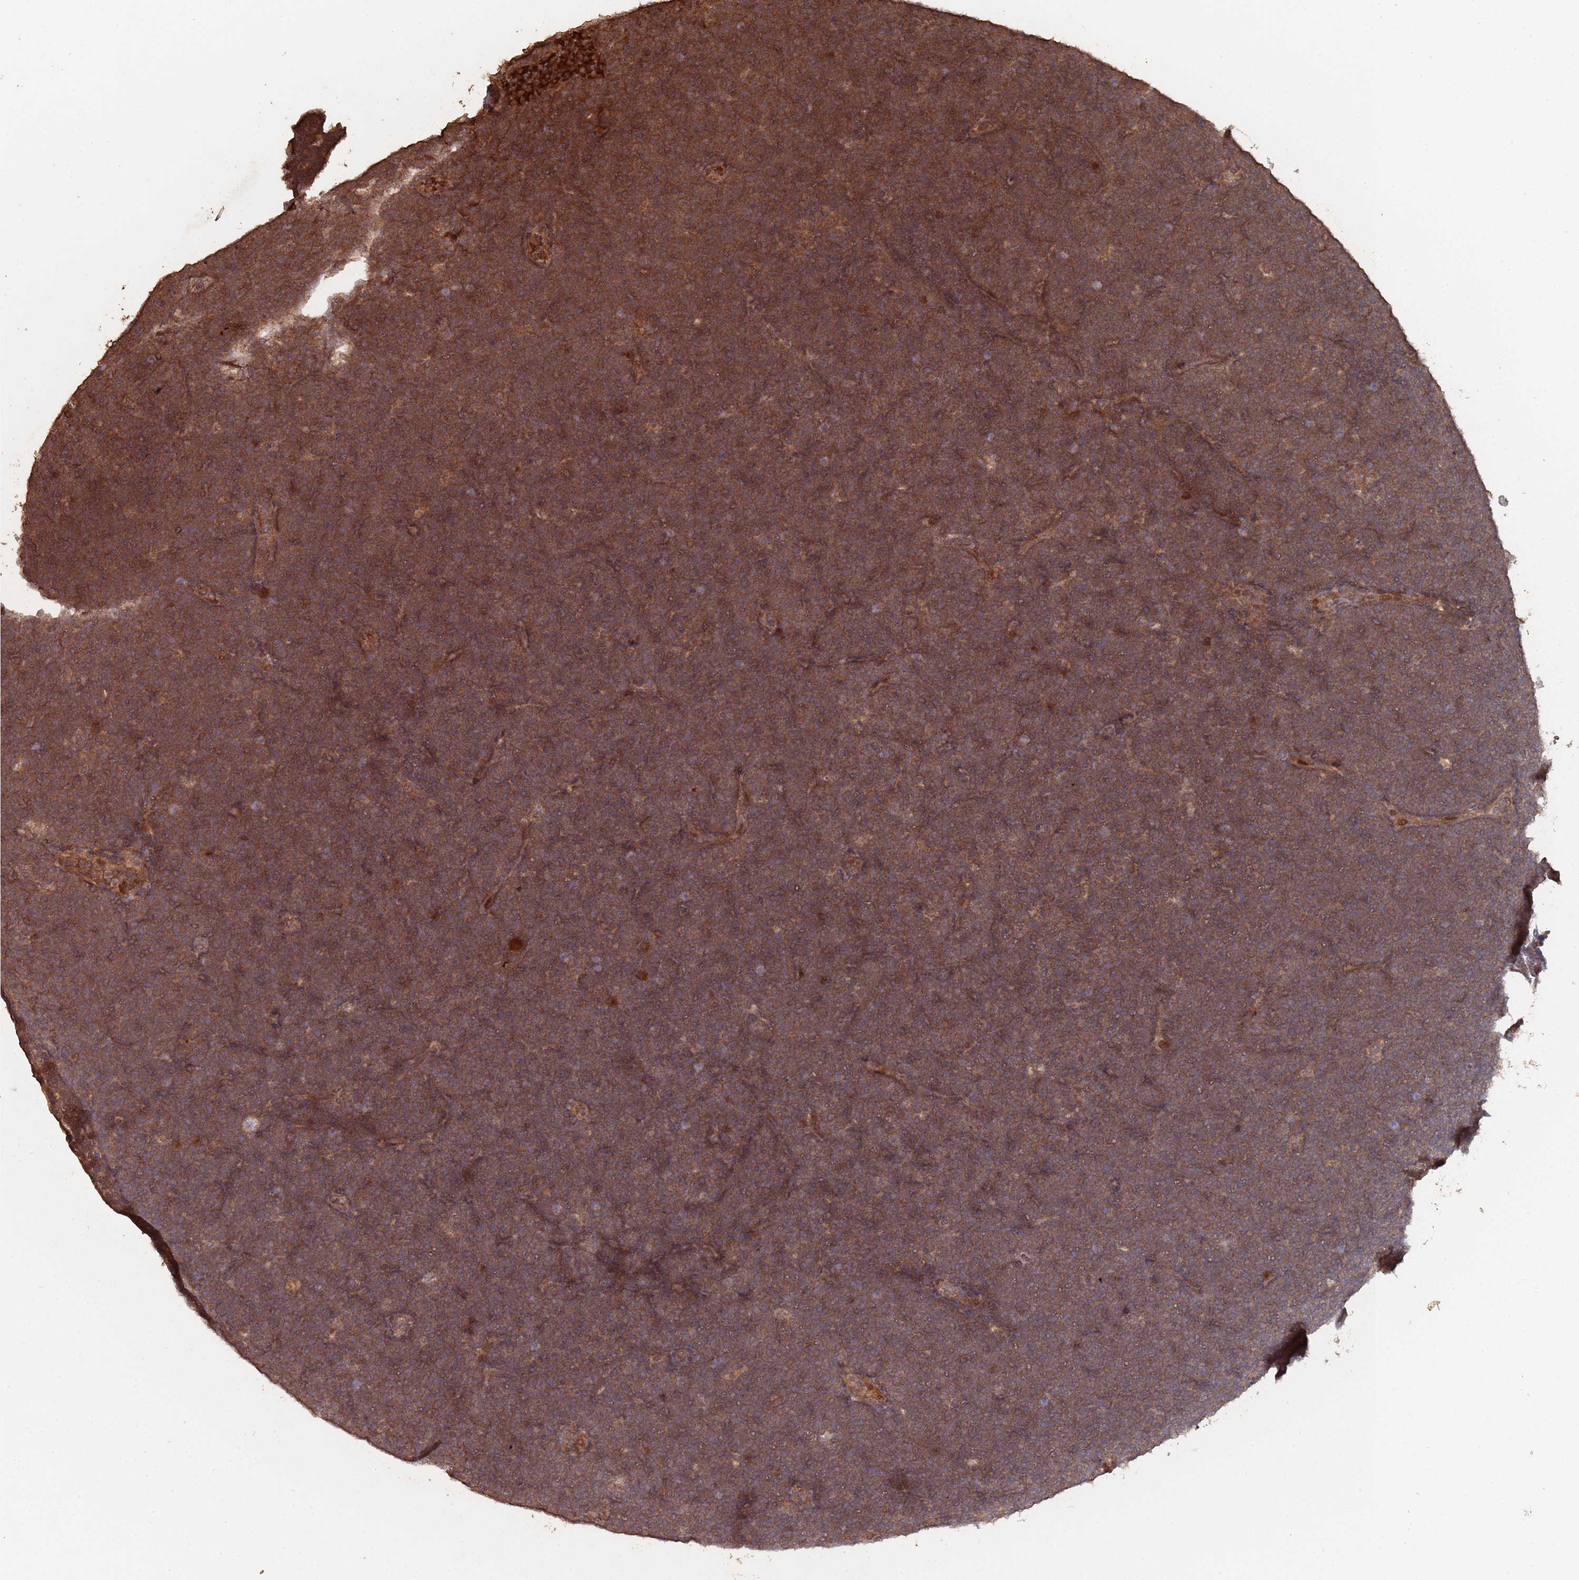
{"staining": {"intensity": "moderate", "quantity": ">75%", "location": "cytoplasmic/membranous"}, "tissue": "lymphoma", "cell_type": "Tumor cells", "image_type": "cancer", "snomed": [{"axis": "morphology", "description": "Malignant lymphoma, non-Hodgkin's type, High grade"}, {"axis": "topography", "description": "Lymph node"}], "caption": "The histopathology image exhibits immunohistochemical staining of malignant lymphoma, non-Hodgkin's type (high-grade). There is moderate cytoplasmic/membranous staining is appreciated in about >75% of tumor cells.", "gene": "FRAT1", "patient": {"sex": "male", "age": 13}}